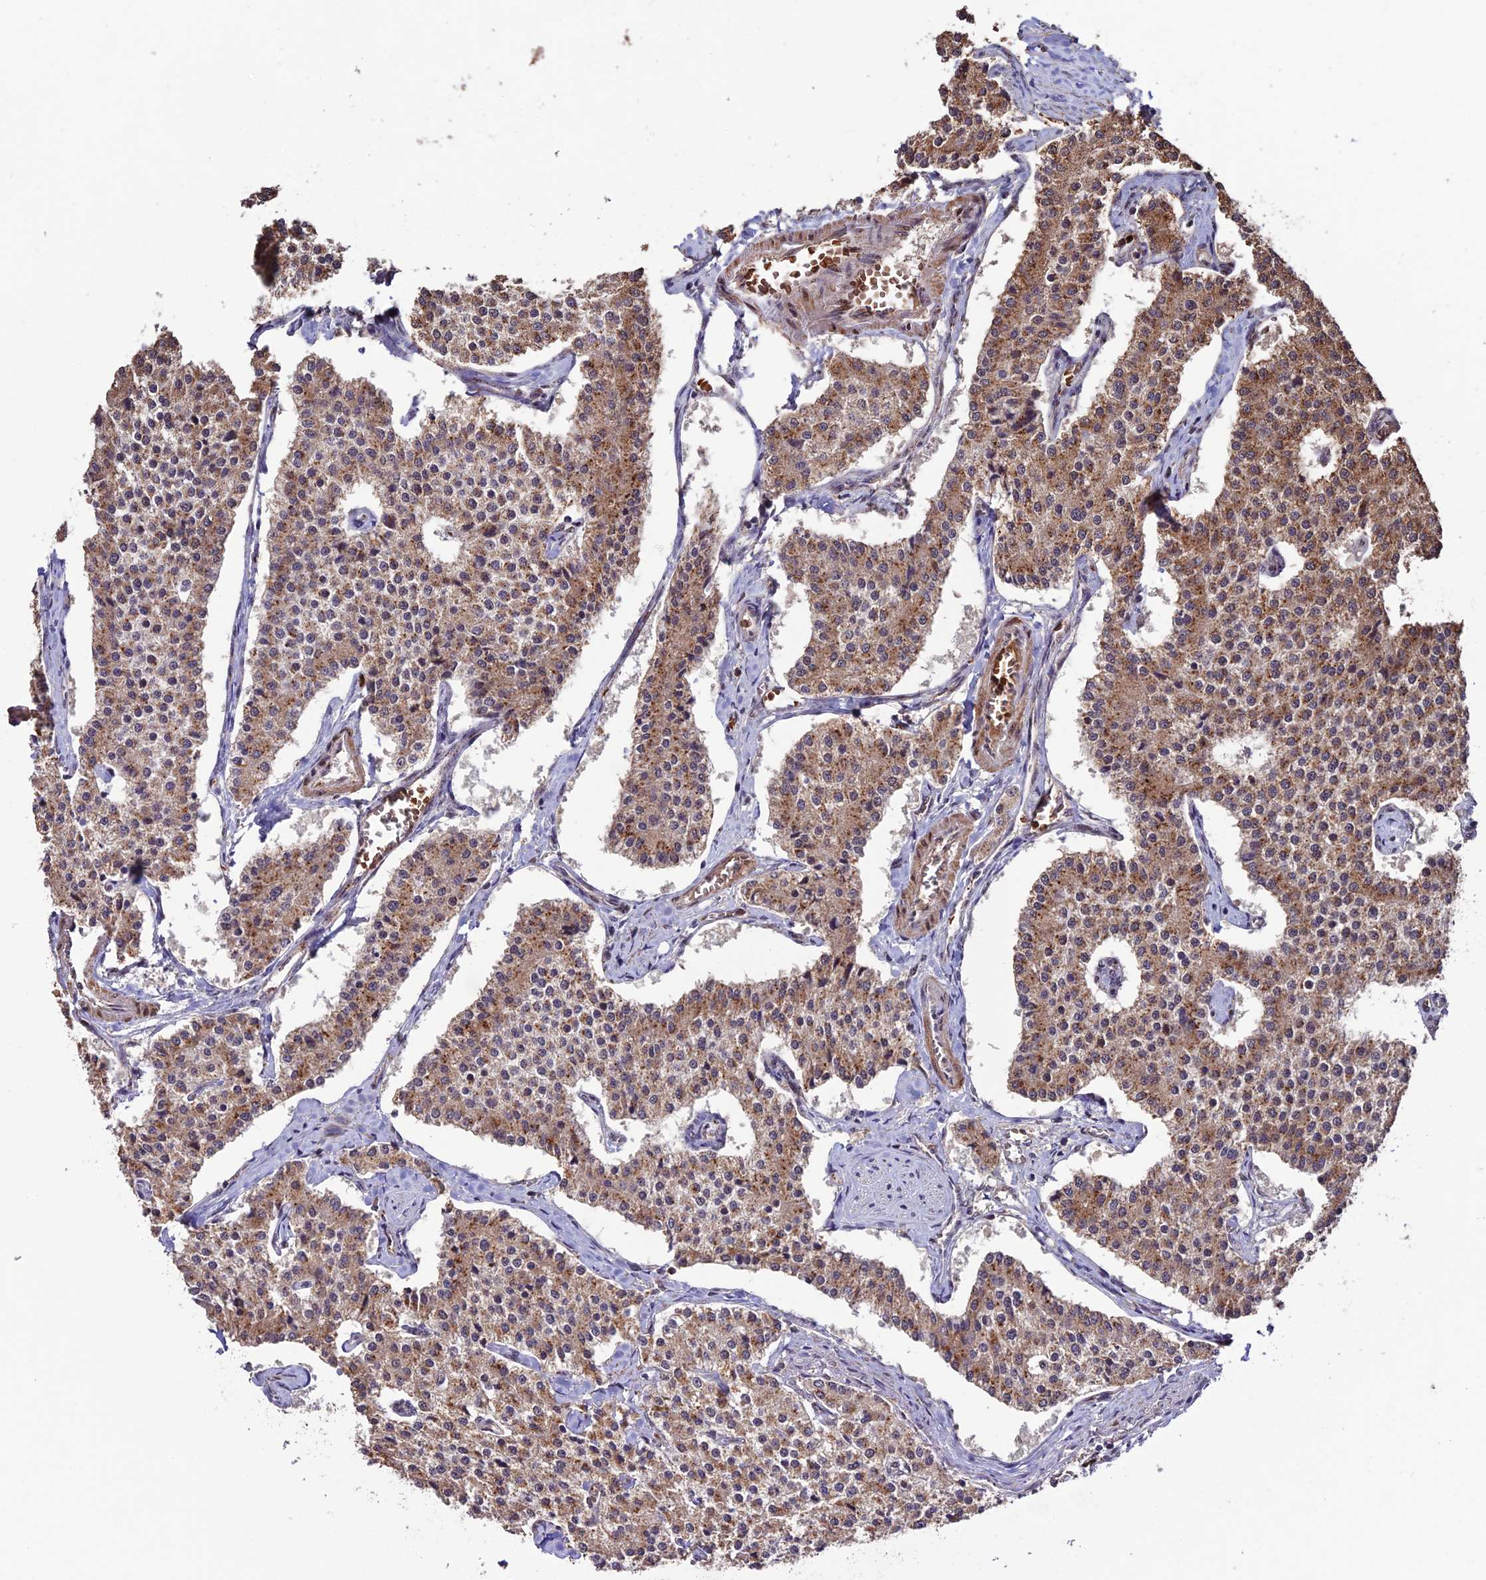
{"staining": {"intensity": "moderate", "quantity": ">75%", "location": "cytoplasmic/membranous"}, "tissue": "carcinoid", "cell_type": "Tumor cells", "image_type": "cancer", "snomed": [{"axis": "morphology", "description": "Carcinoid, malignant, NOS"}, {"axis": "topography", "description": "Colon"}], "caption": "Approximately >75% of tumor cells in carcinoid reveal moderate cytoplasmic/membranous protein positivity as visualized by brown immunohistochemical staining.", "gene": "CABIN1", "patient": {"sex": "female", "age": 52}}